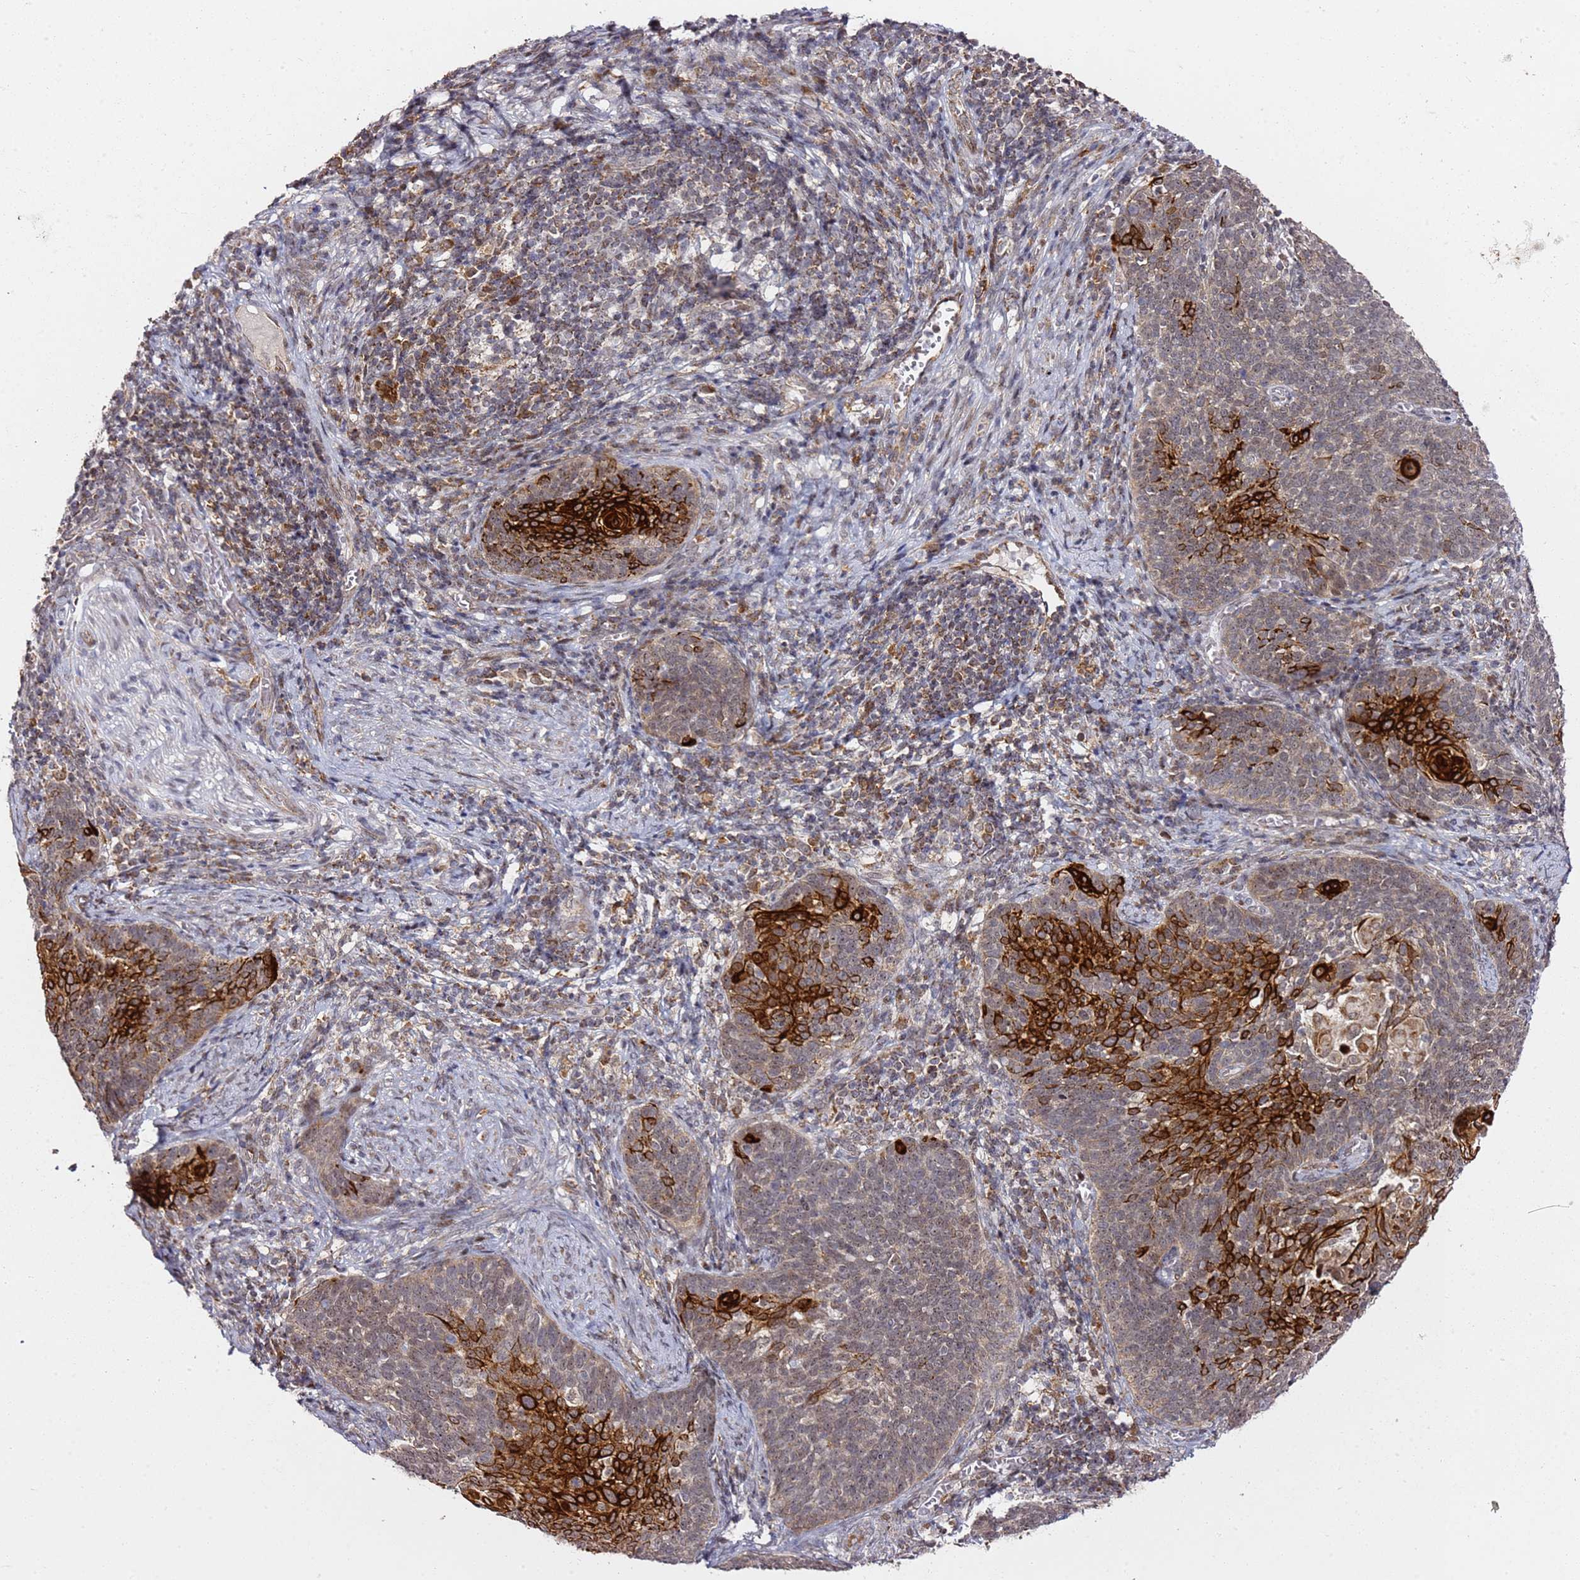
{"staining": {"intensity": "strong", "quantity": "25%-75%", "location": "cytoplasmic/membranous"}, "tissue": "cervical cancer", "cell_type": "Tumor cells", "image_type": "cancer", "snomed": [{"axis": "morphology", "description": "Normal tissue, NOS"}, {"axis": "morphology", "description": "Squamous cell carcinoma, NOS"}, {"axis": "topography", "description": "Cervix"}], "caption": "A brown stain highlights strong cytoplasmic/membranous positivity of a protein in human cervical cancer (squamous cell carcinoma) tumor cells.", "gene": "TP53AIP1", "patient": {"sex": "female", "age": 39}}